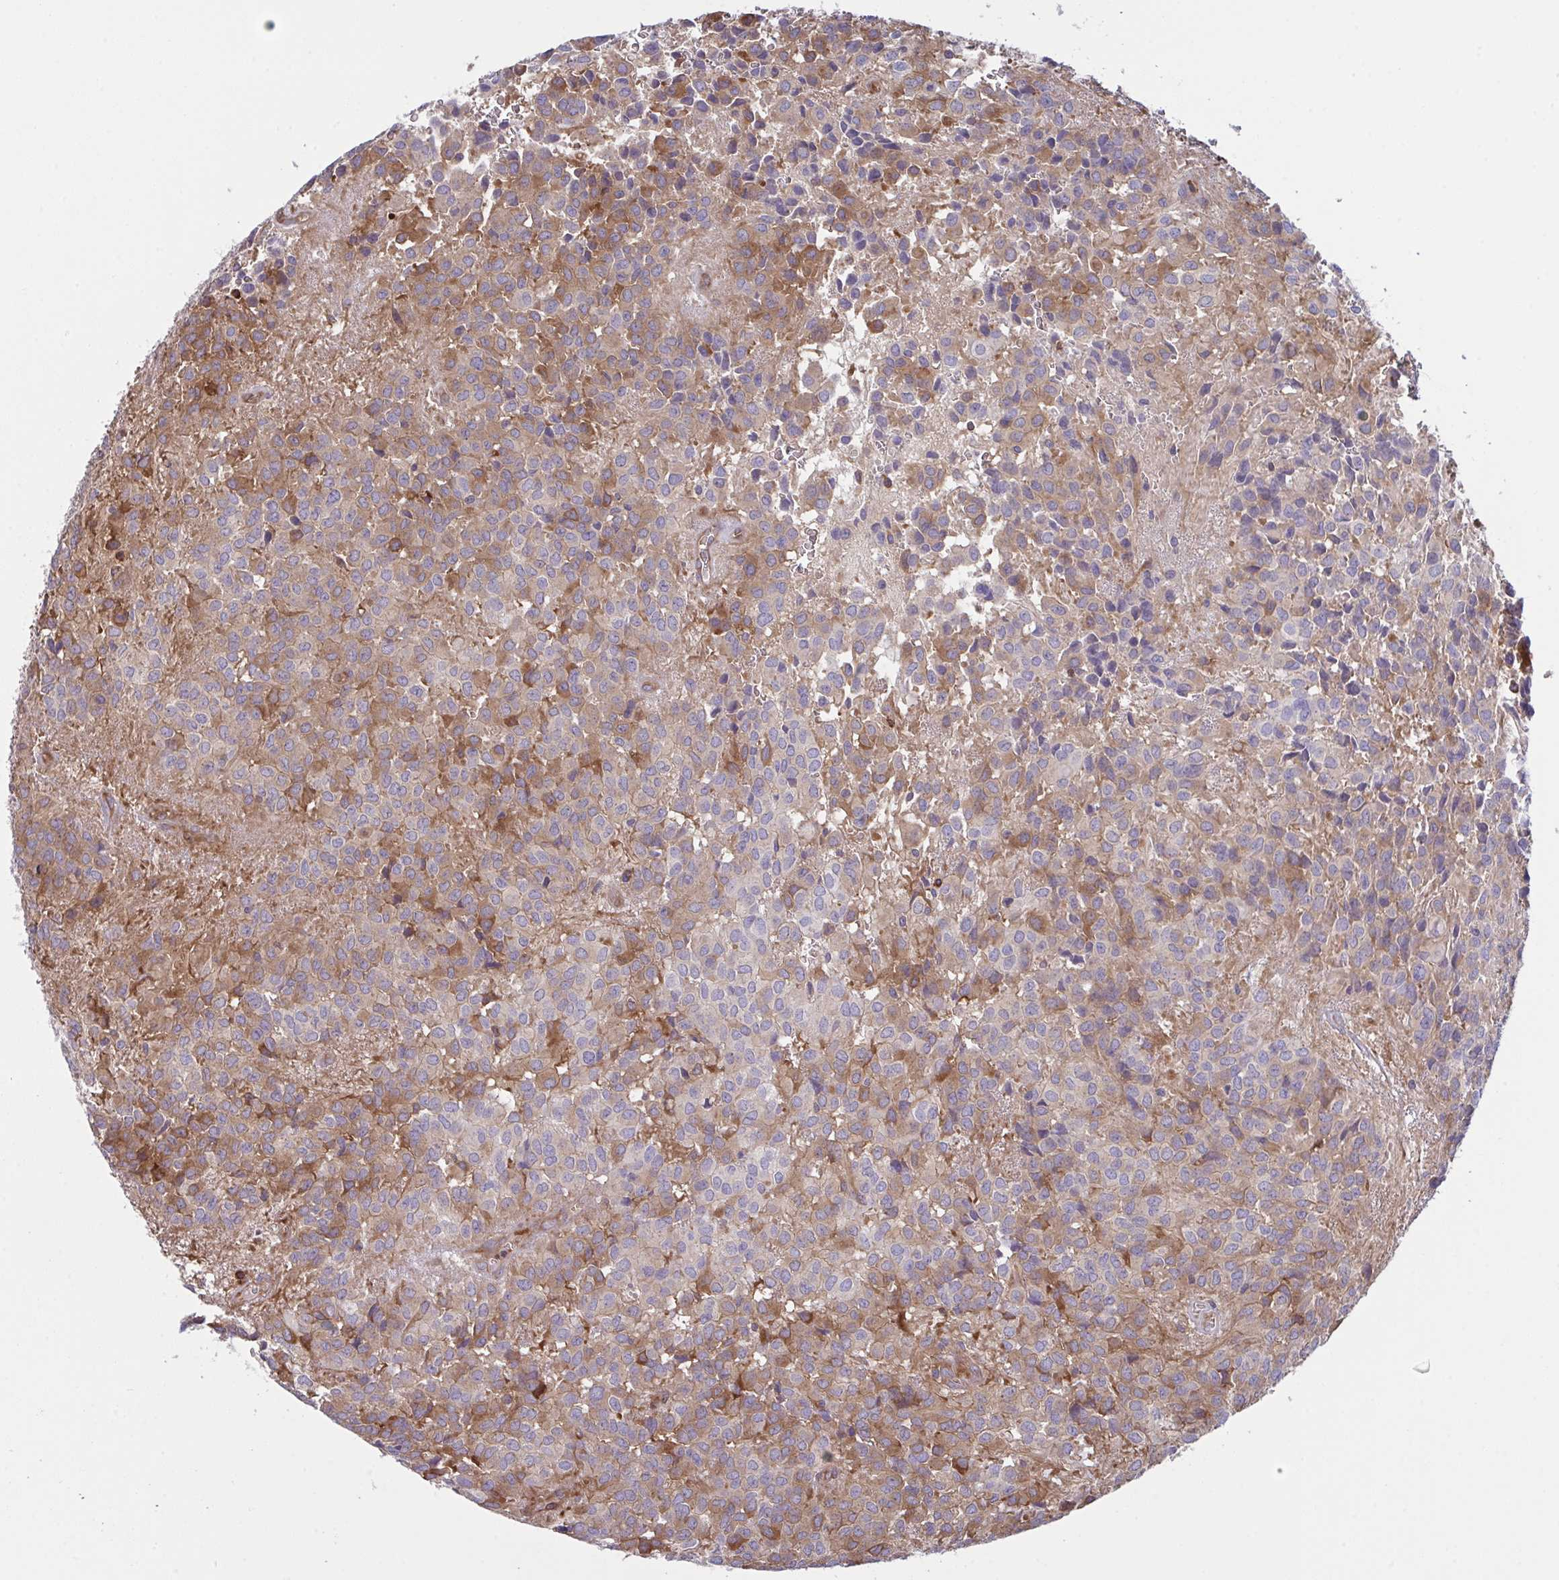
{"staining": {"intensity": "moderate", "quantity": "<25%", "location": "cytoplasmic/membranous"}, "tissue": "glioma", "cell_type": "Tumor cells", "image_type": "cancer", "snomed": [{"axis": "morphology", "description": "Glioma, malignant, Low grade"}, {"axis": "topography", "description": "Brain"}], "caption": "IHC image of glioma stained for a protein (brown), which reveals low levels of moderate cytoplasmic/membranous positivity in approximately <25% of tumor cells.", "gene": "TSC22D3", "patient": {"sex": "male", "age": 56}}